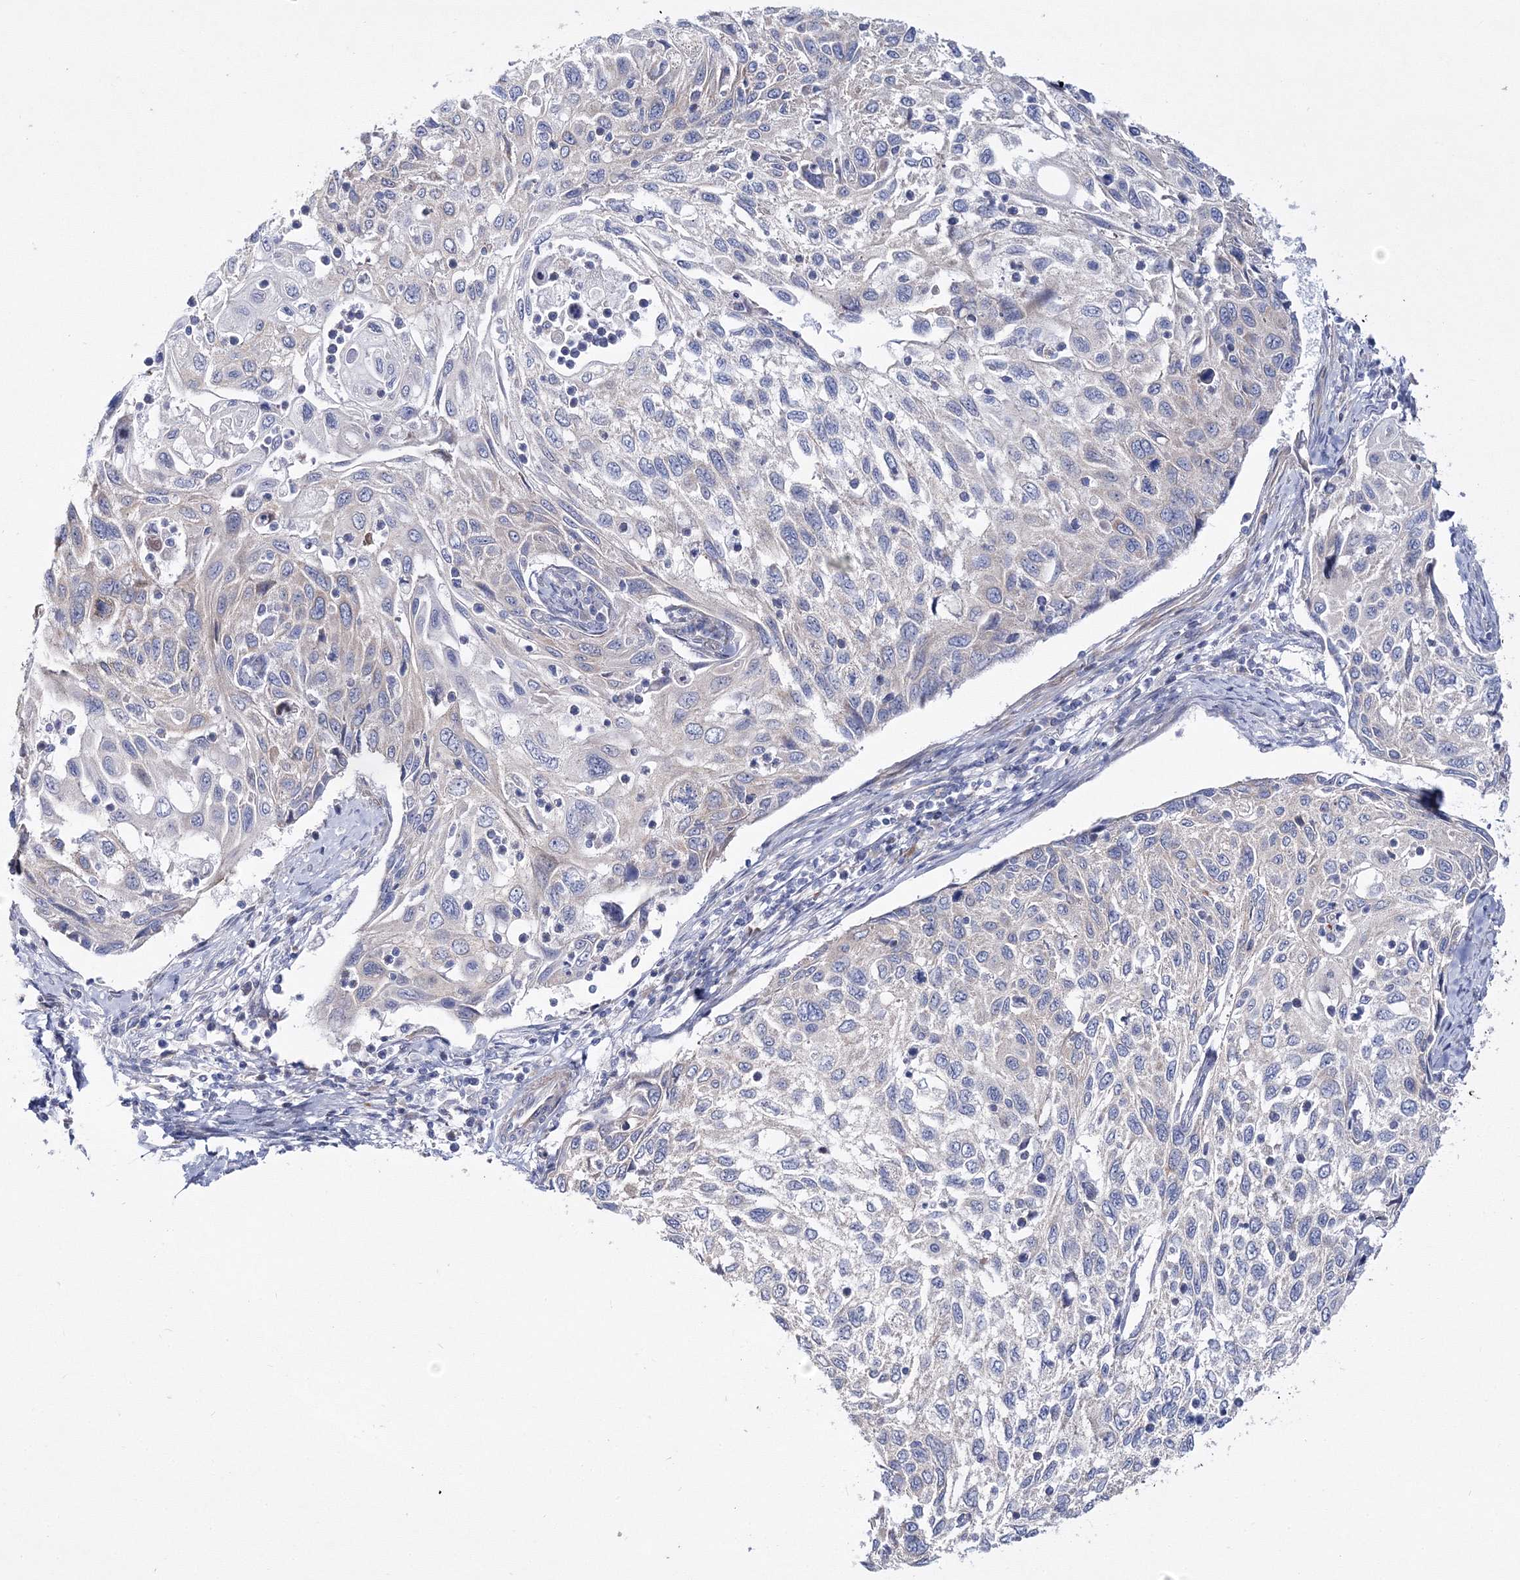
{"staining": {"intensity": "negative", "quantity": "none", "location": "none"}, "tissue": "cervical cancer", "cell_type": "Tumor cells", "image_type": "cancer", "snomed": [{"axis": "morphology", "description": "Squamous cell carcinoma, NOS"}, {"axis": "topography", "description": "Cervix"}], "caption": "Immunohistochemistry image of neoplastic tissue: cervical cancer (squamous cell carcinoma) stained with DAB exhibits no significant protein positivity in tumor cells. (DAB IHC visualized using brightfield microscopy, high magnification).", "gene": "ARHGAP32", "patient": {"sex": "female", "age": 70}}